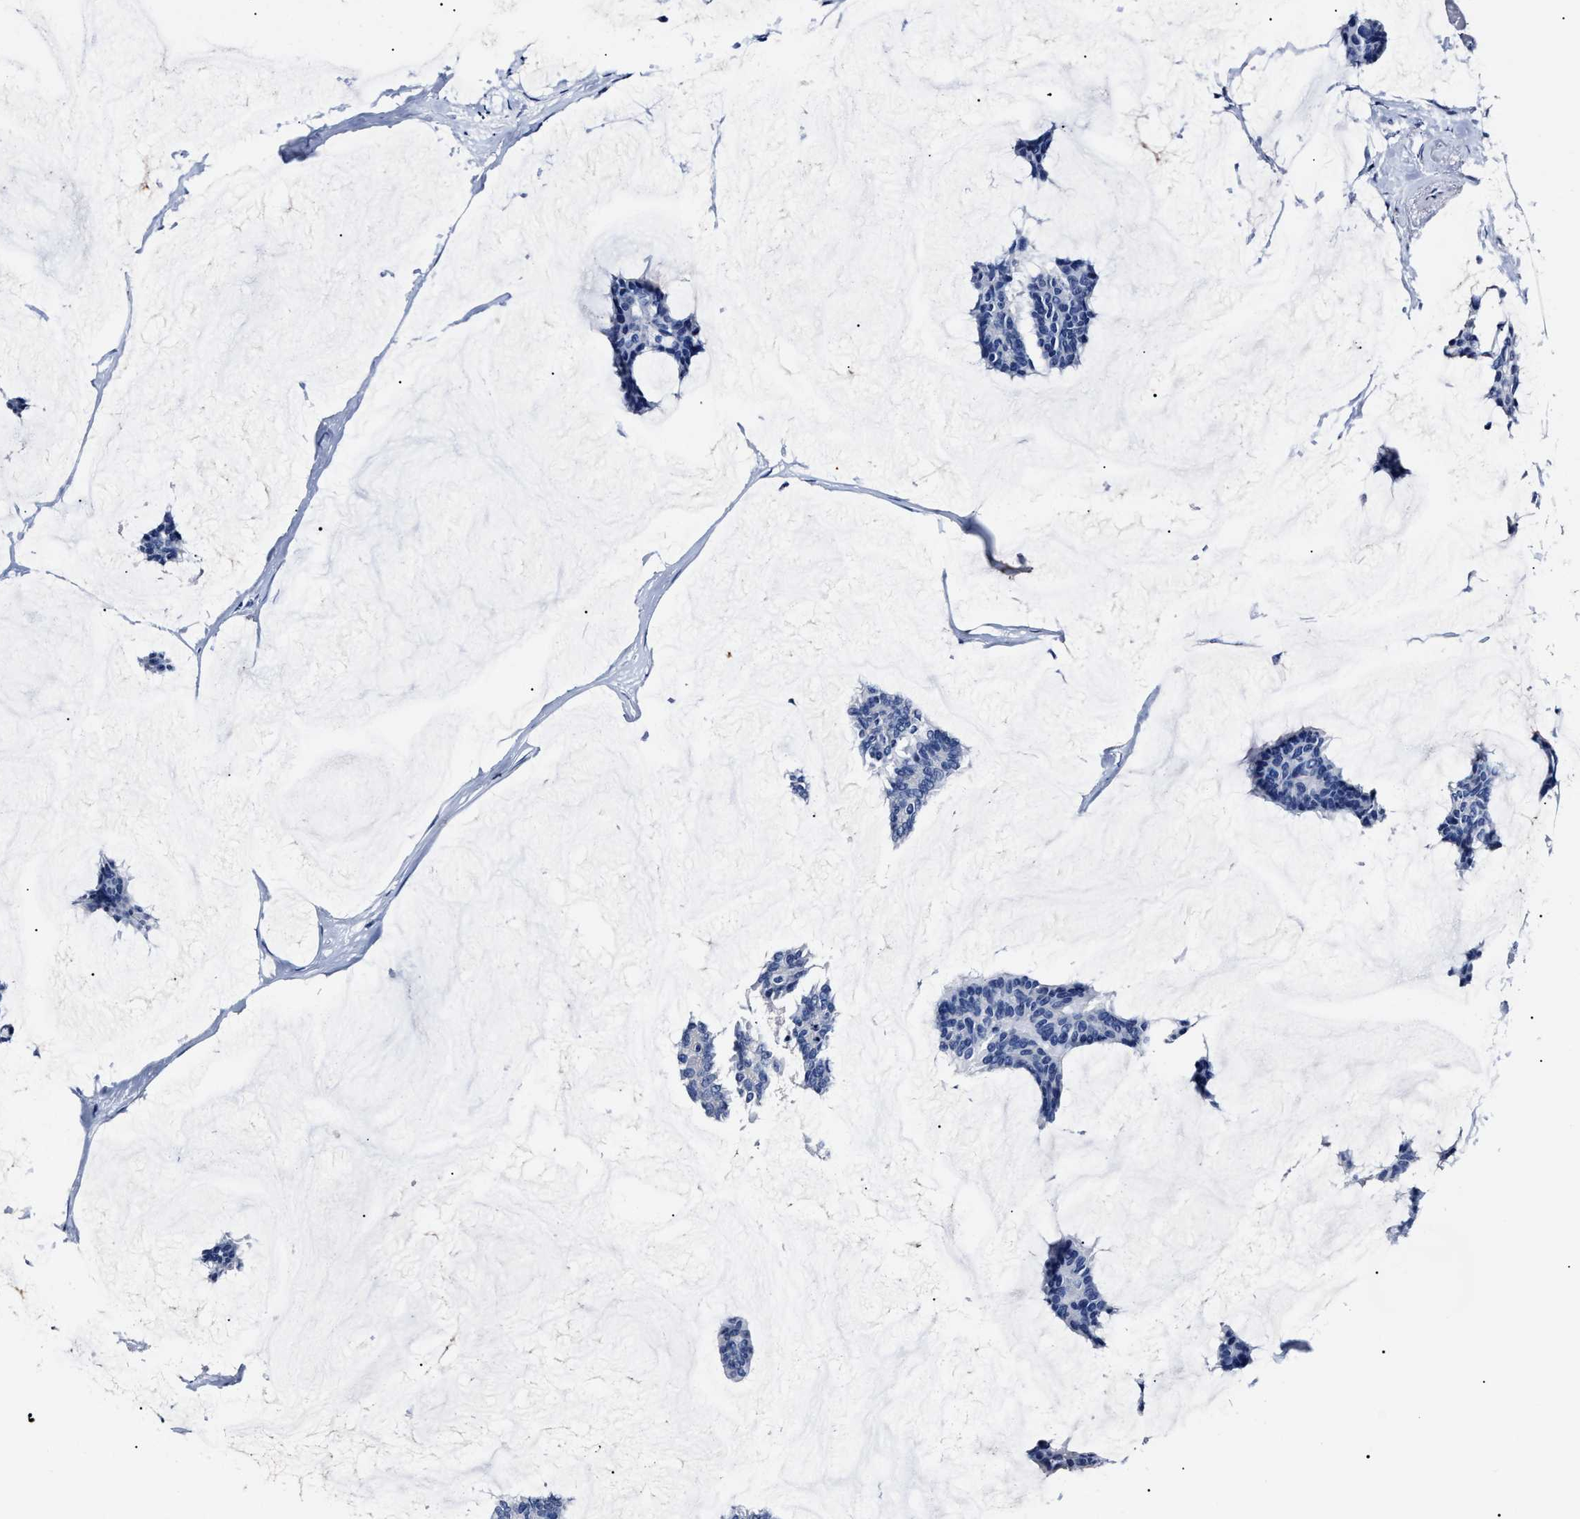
{"staining": {"intensity": "negative", "quantity": "none", "location": "none"}, "tissue": "breast cancer", "cell_type": "Tumor cells", "image_type": "cancer", "snomed": [{"axis": "morphology", "description": "Duct carcinoma"}, {"axis": "topography", "description": "Breast"}], "caption": "Protein analysis of invasive ductal carcinoma (breast) exhibits no significant staining in tumor cells.", "gene": "ALPG", "patient": {"sex": "female", "age": 93}}